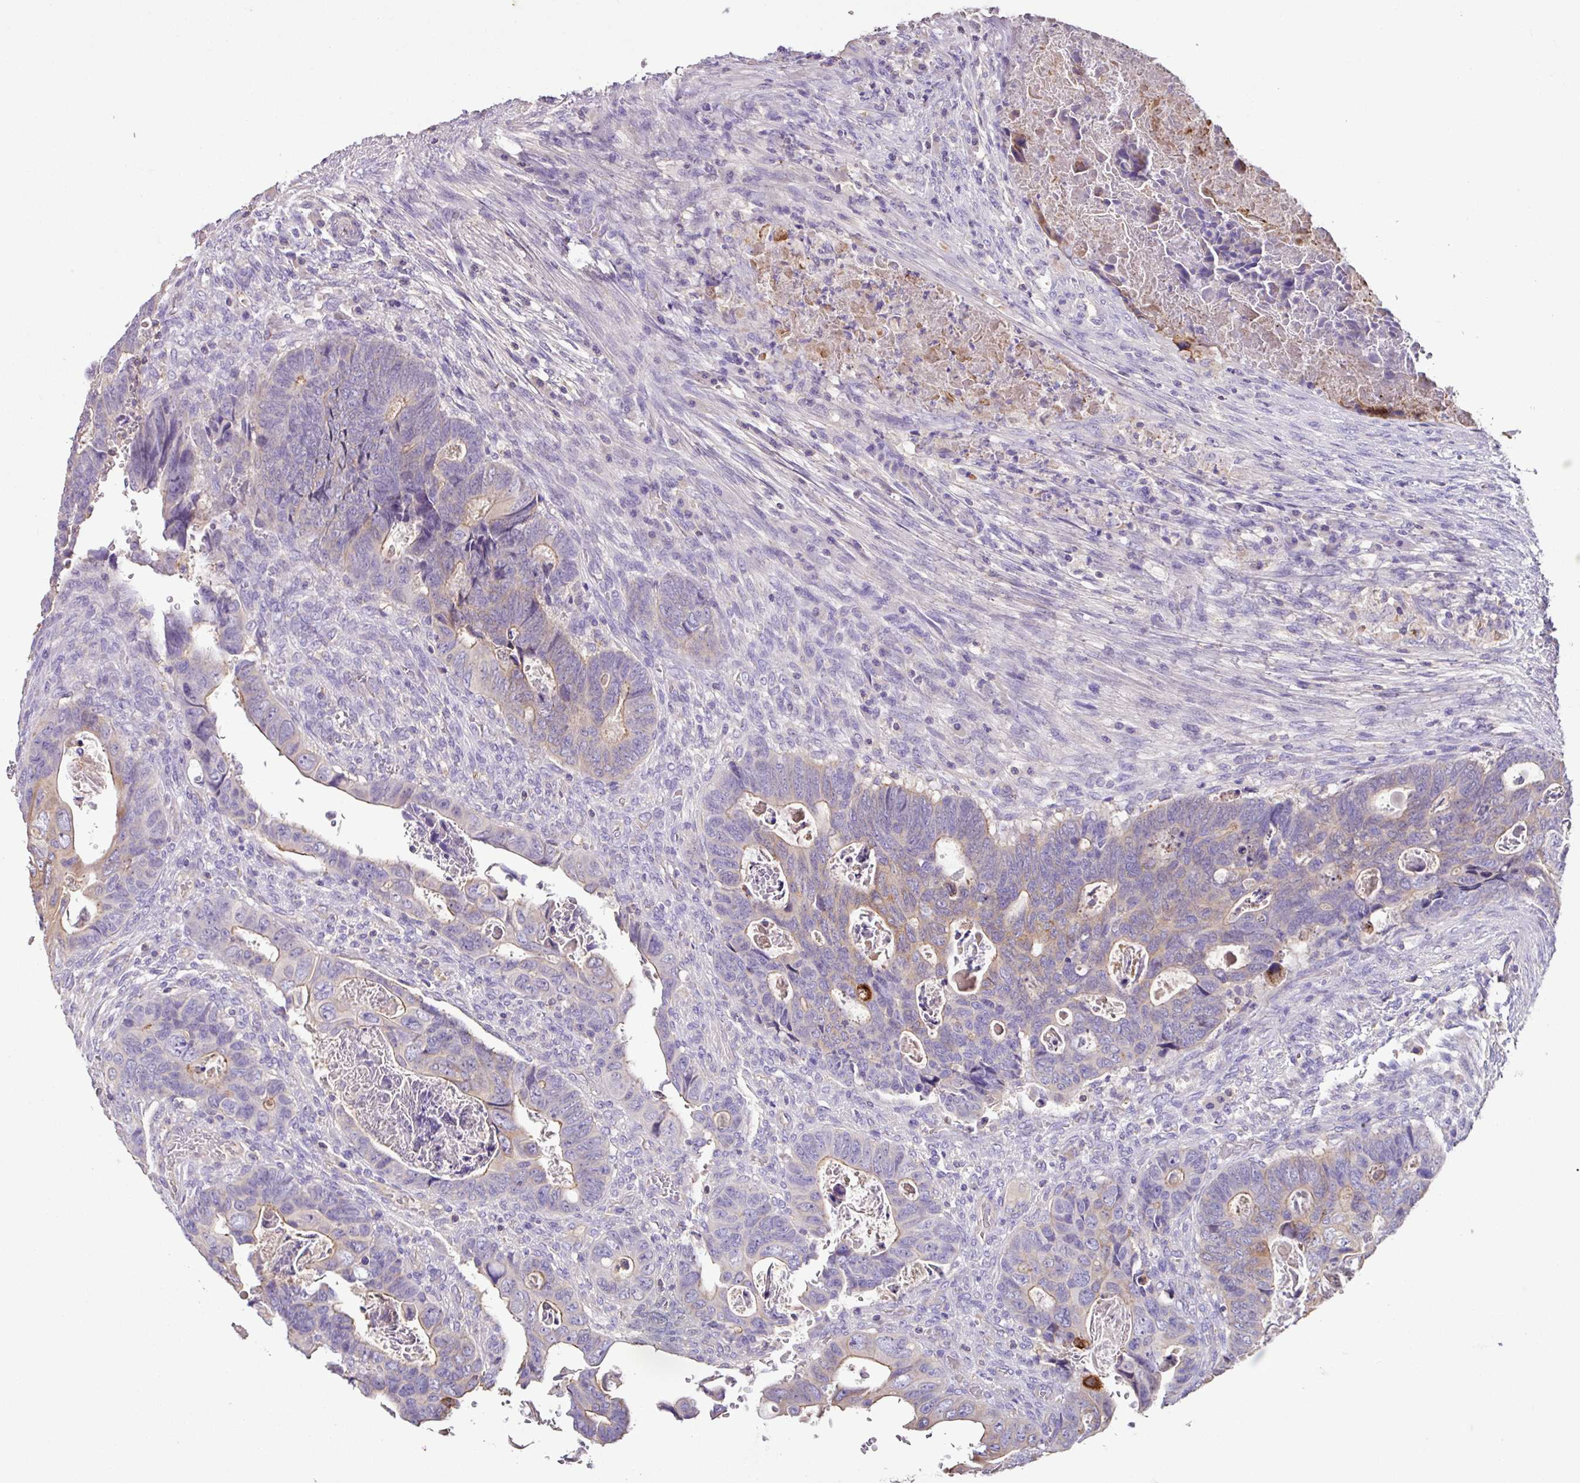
{"staining": {"intensity": "weak", "quantity": "25%-75%", "location": "cytoplasmic/membranous"}, "tissue": "colorectal cancer", "cell_type": "Tumor cells", "image_type": "cancer", "snomed": [{"axis": "morphology", "description": "Adenocarcinoma, NOS"}, {"axis": "topography", "description": "Rectum"}], "caption": "This is a photomicrograph of immunohistochemistry staining of colorectal cancer (adenocarcinoma), which shows weak staining in the cytoplasmic/membranous of tumor cells.", "gene": "AGR3", "patient": {"sex": "female", "age": 78}}